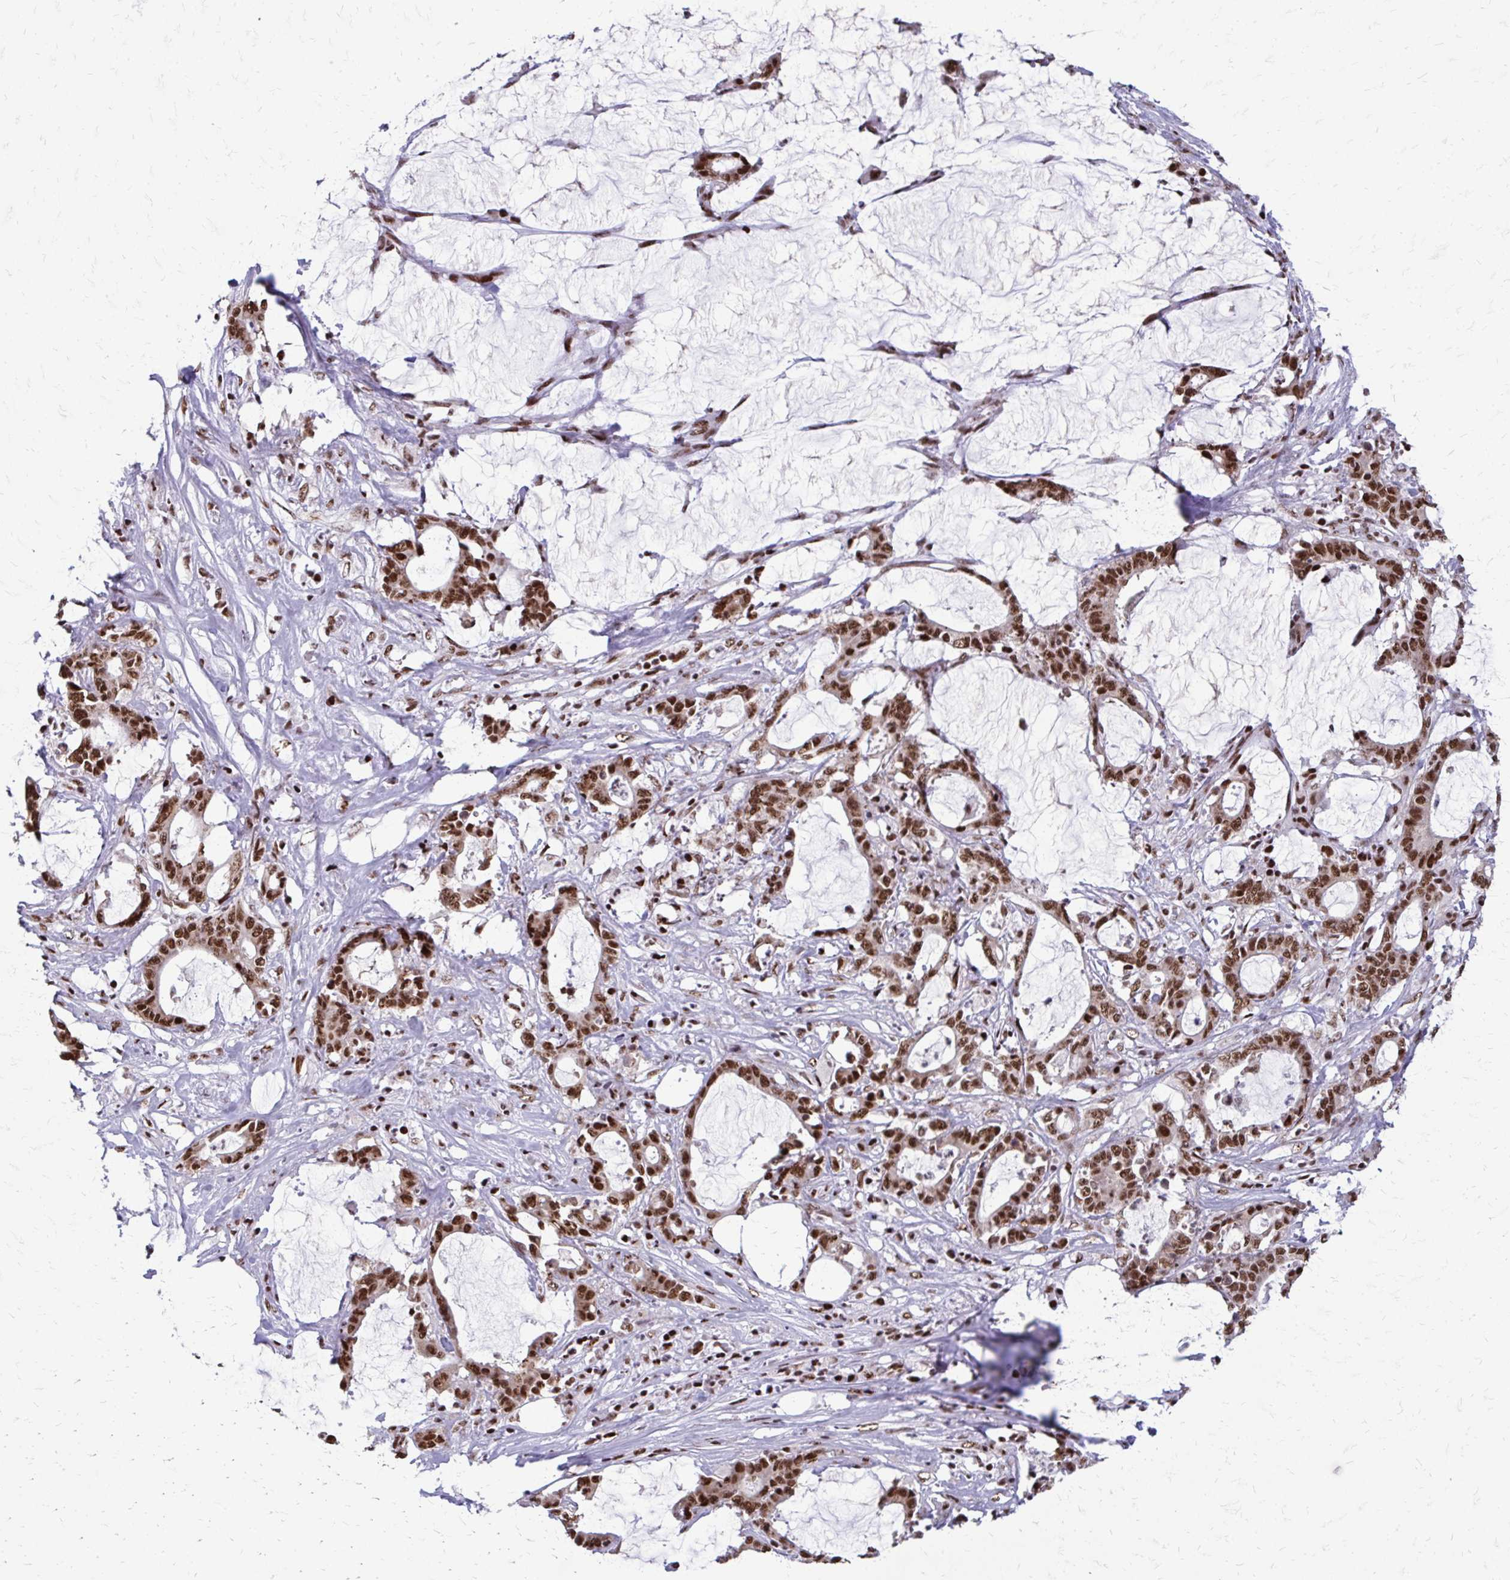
{"staining": {"intensity": "strong", "quantity": ">75%", "location": "nuclear"}, "tissue": "stomach cancer", "cell_type": "Tumor cells", "image_type": "cancer", "snomed": [{"axis": "morphology", "description": "Adenocarcinoma, NOS"}, {"axis": "topography", "description": "Stomach, upper"}], "caption": "DAB immunohistochemical staining of stomach cancer (adenocarcinoma) shows strong nuclear protein staining in about >75% of tumor cells. (IHC, brightfield microscopy, high magnification).", "gene": "SS18", "patient": {"sex": "male", "age": 68}}